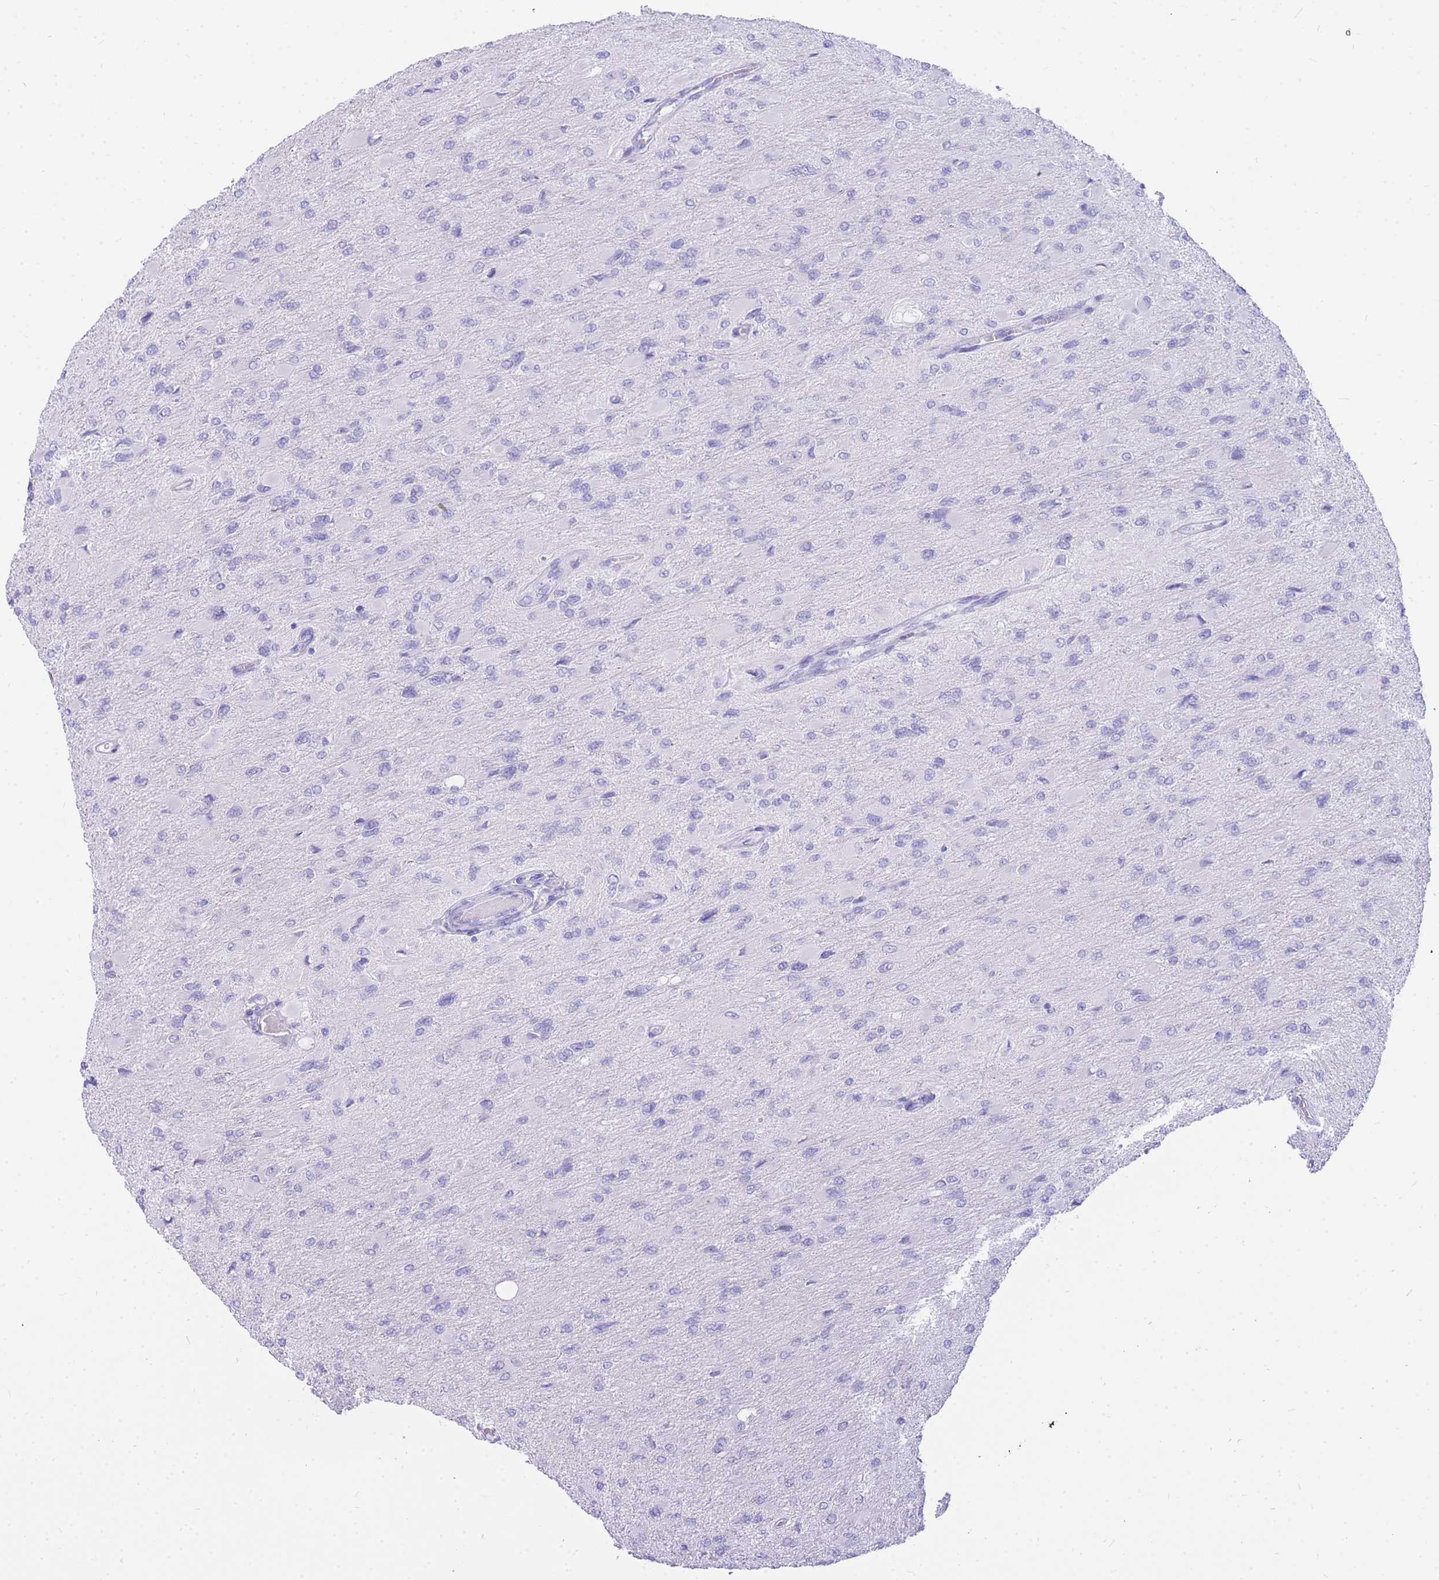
{"staining": {"intensity": "negative", "quantity": "none", "location": "none"}, "tissue": "glioma", "cell_type": "Tumor cells", "image_type": "cancer", "snomed": [{"axis": "morphology", "description": "Glioma, malignant, High grade"}, {"axis": "topography", "description": "Cerebral cortex"}], "caption": "Glioma stained for a protein using immunohistochemistry (IHC) demonstrates no staining tumor cells.", "gene": "HERC1", "patient": {"sex": "female", "age": 36}}